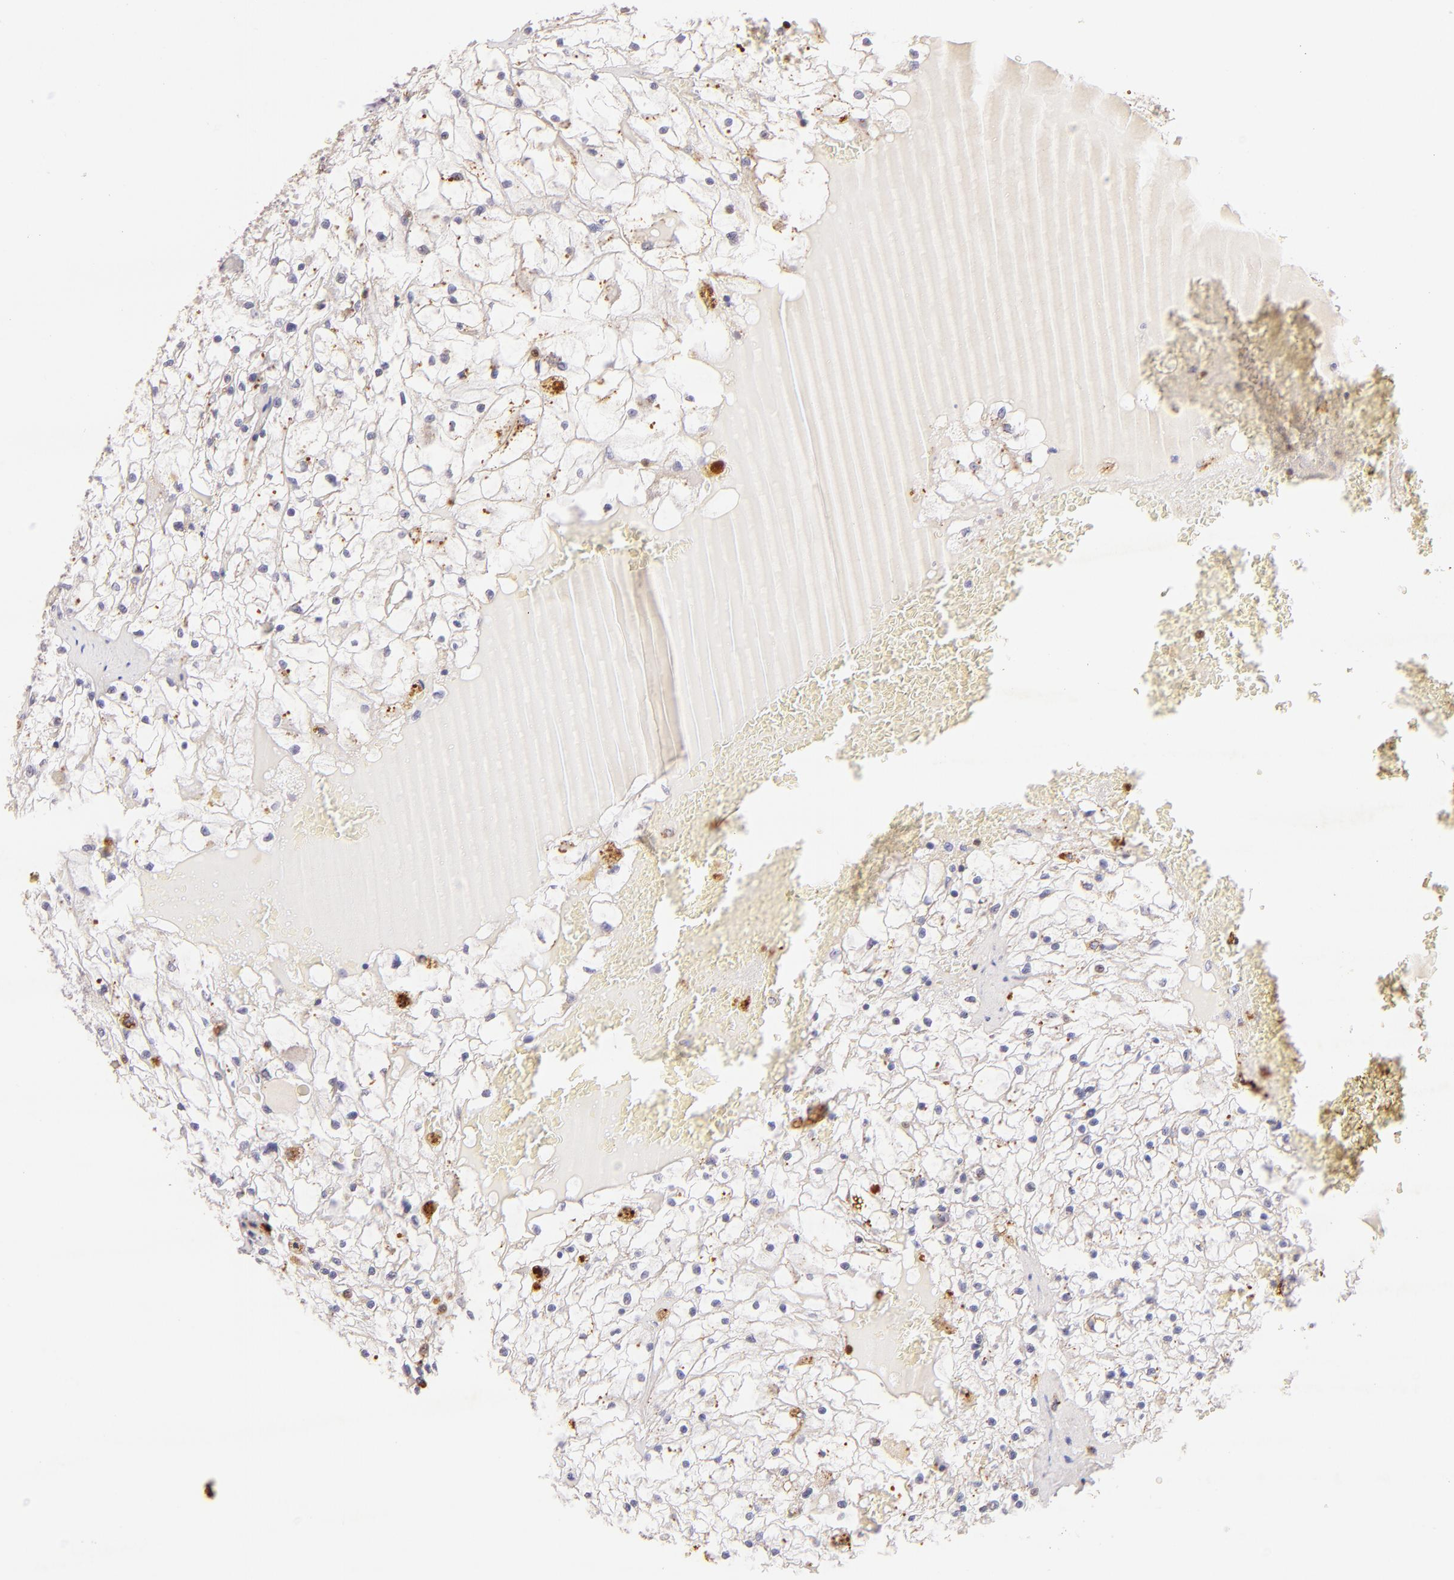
{"staining": {"intensity": "negative", "quantity": "none", "location": "none"}, "tissue": "renal cancer", "cell_type": "Tumor cells", "image_type": "cancer", "snomed": [{"axis": "morphology", "description": "Adenocarcinoma, NOS"}, {"axis": "topography", "description": "Kidney"}], "caption": "Tumor cells are negative for protein expression in human adenocarcinoma (renal).", "gene": "ZAP70", "patient": {"sex": "male", "age": 61}}